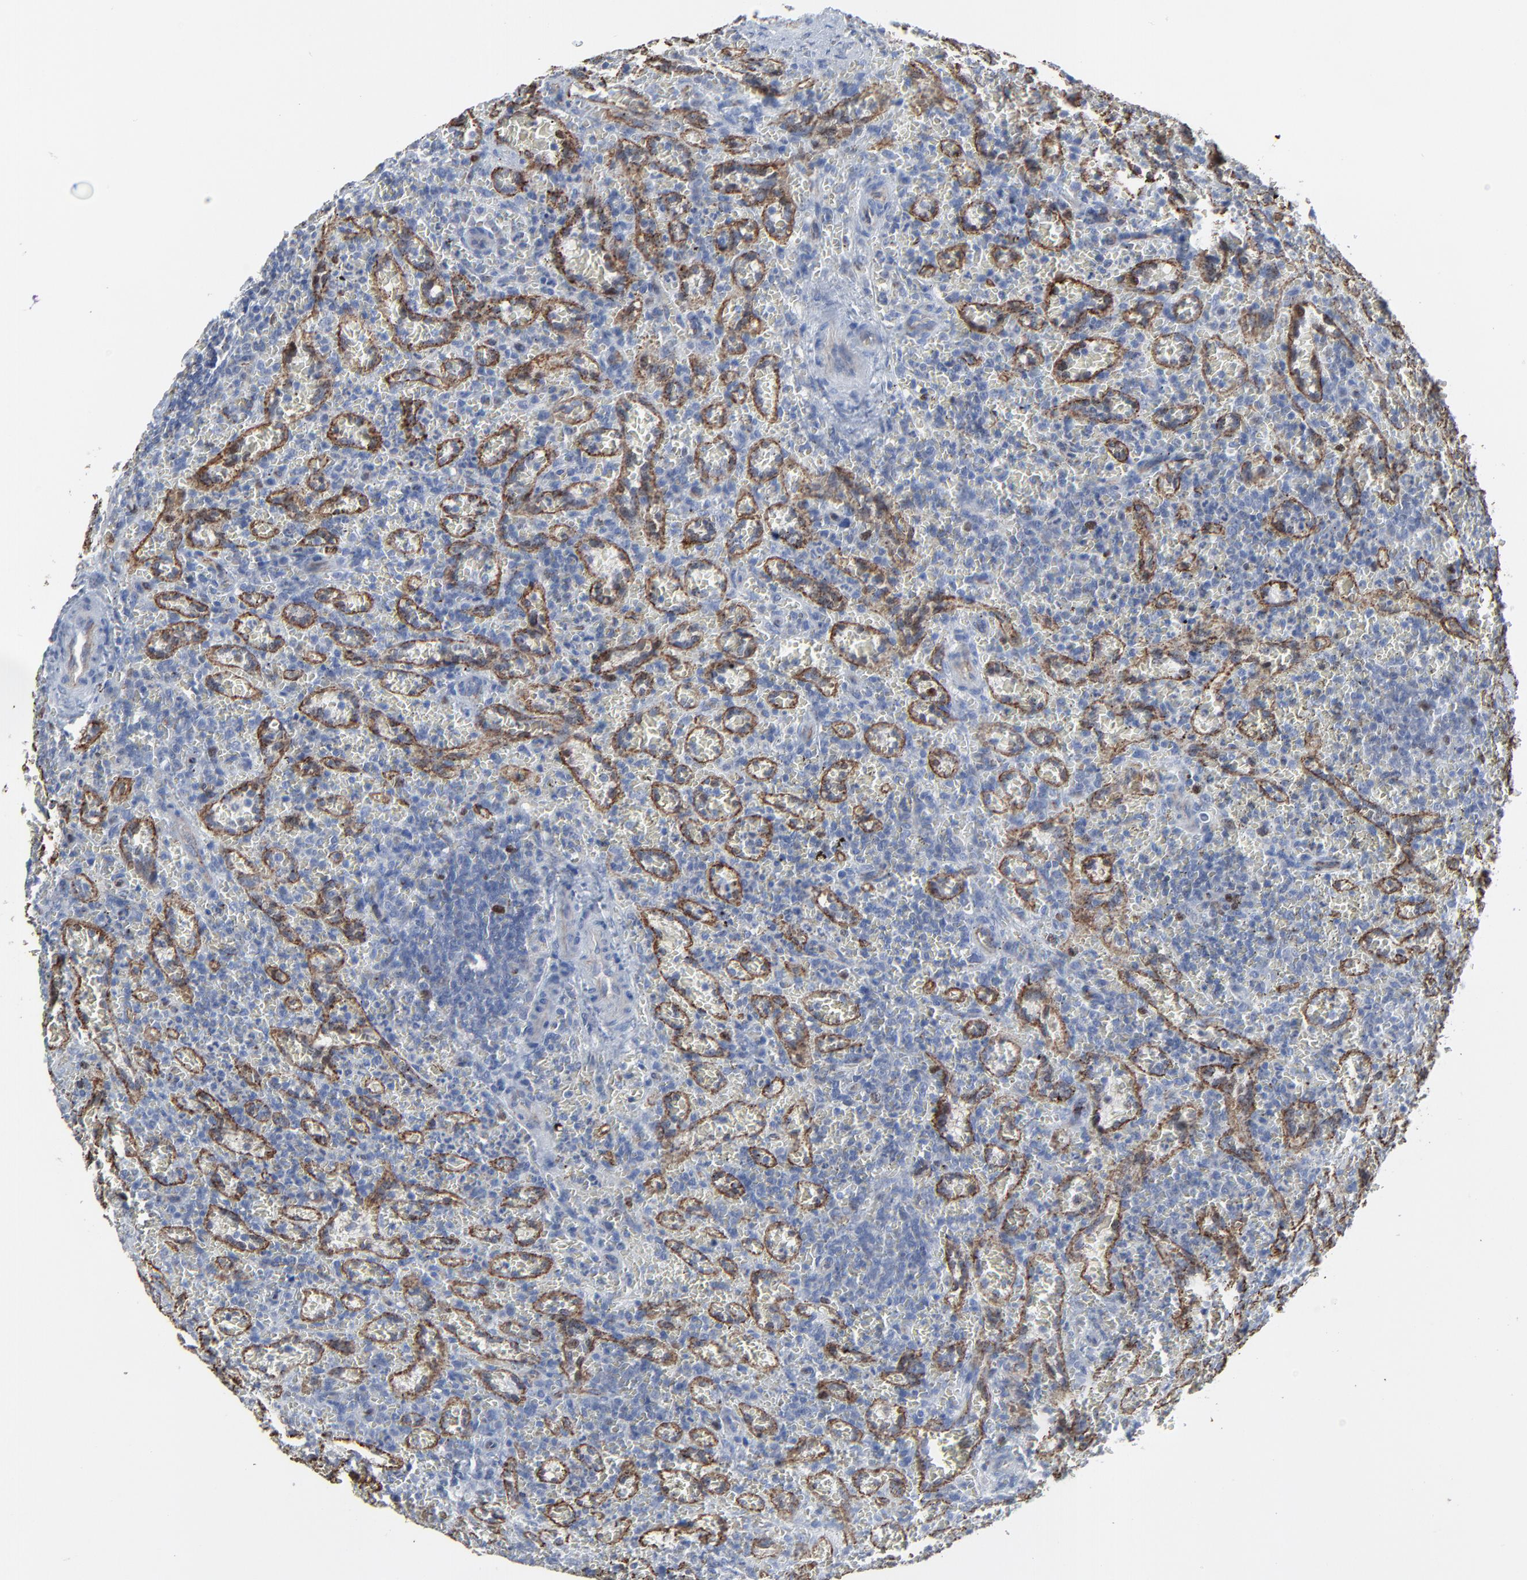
{"staining": {"intensity": "negative", "quantity": "none", "location": "none"}, "tissue": "lymphoma", "cell_type": "Tumor cells", "image_type": "cancer", "snomed": [{"axis": "morphology", "description": "Malignant lymphoma, non-Hodgkin's type, Low grade"}, {"axis": "topography", "description": "Spleen"}], "caption": "A high-resolution image shows immunohistochemistry (IHC) staining of malignant lymphoma, non-Hodgkin's type (low-grade), which shows no significant positivity in tumor cells.", "gene": "BIRC3", "patient": {"sex": "female", "age": 64}}